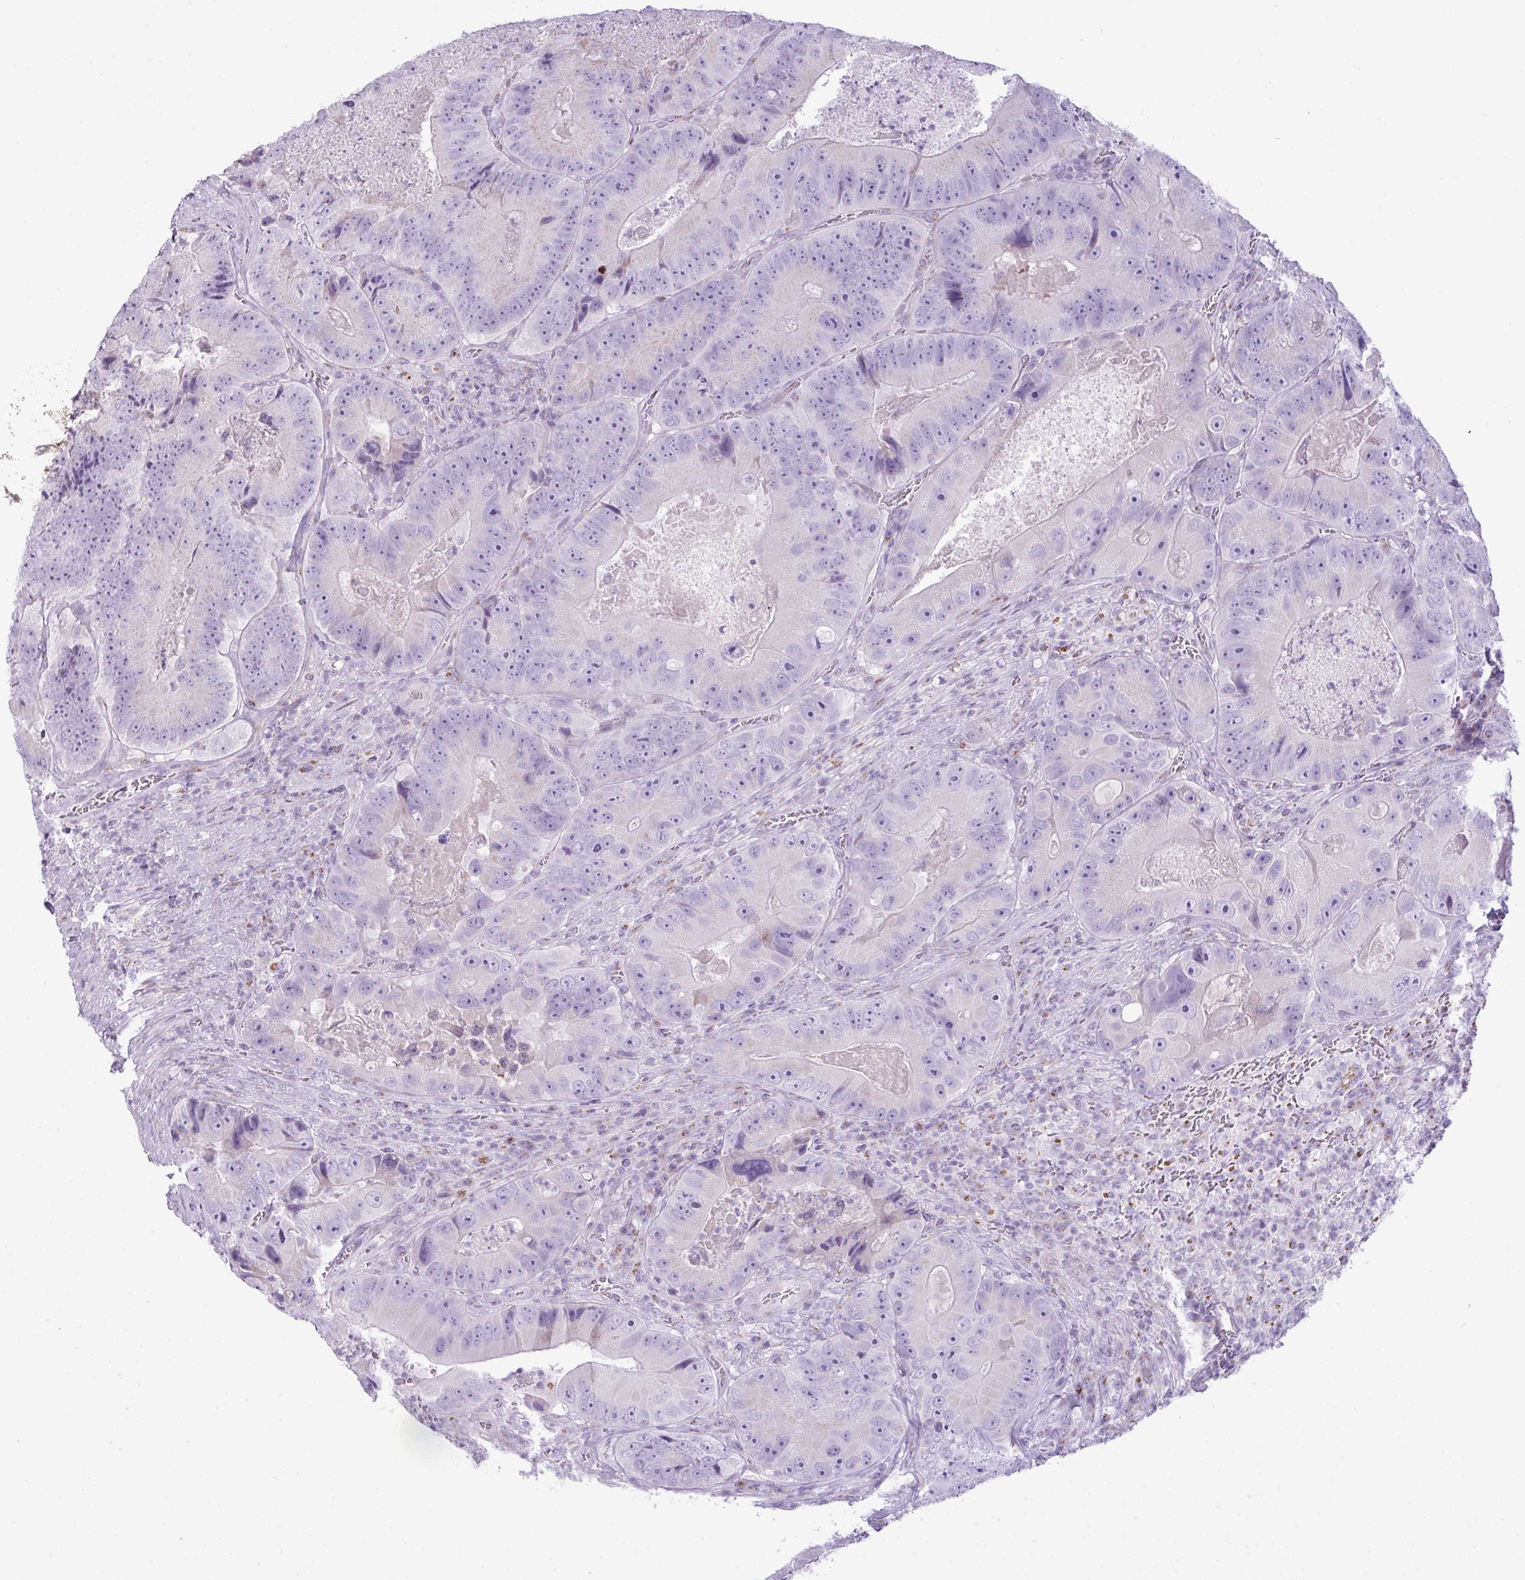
{"staining": {"intensity": "negative", "quantity": "none", "location": "none"}, "tissue": "colorectal cancer", "cell_type": "Tumor cells", "image_type": "cancer", "snomed": [{"axis": "morphology", "description": "Adenocarcinoma, NOS"}, {"axis": "topography", "description": "Colon"}], "caption": "There is no significant positivity in tumor cells of colorectal cancer (adenocarcinoma).", "gene": "FAM43A", "patient": {"sex": "female", "age": 86}}